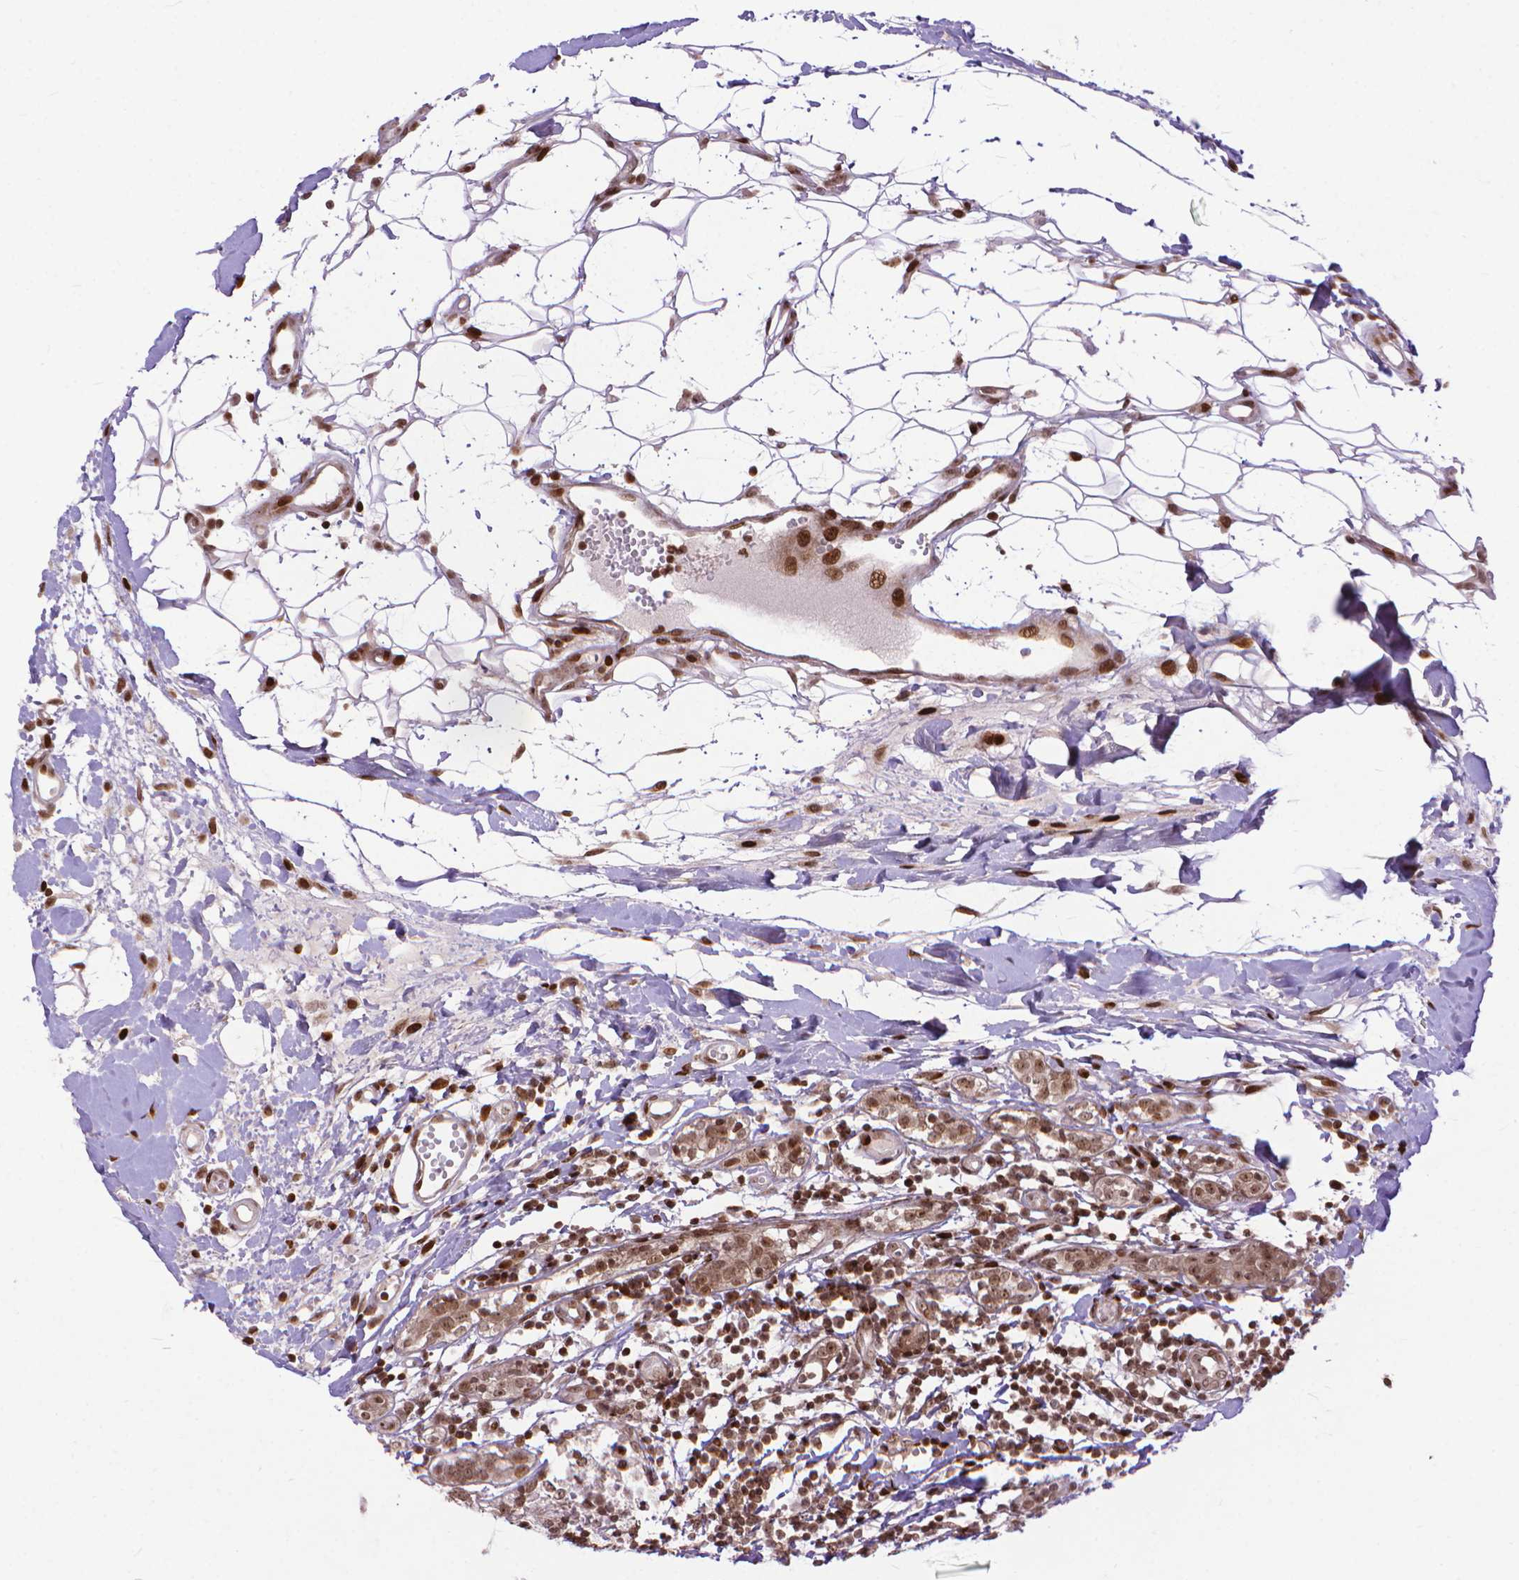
{"staining": {"intensity": "moderate", "quantity": ">75%", "location": "nuclear"}, "tissue": "breast cancer", "cell_type": "Tumor cells", "image_type": "cancer", "snomed": [{"axis": "morphology", "description": "Duct carcinoma"}, {"axis": "topography", "description": "Breast"}], "caption": "Moderate nuclear expression is appreciated in approximately >75% of tumor cells in breast cancer (intraductal carcinoma).", "gene": "AMER1", "patient": {"sex": "female", "age": 30}}